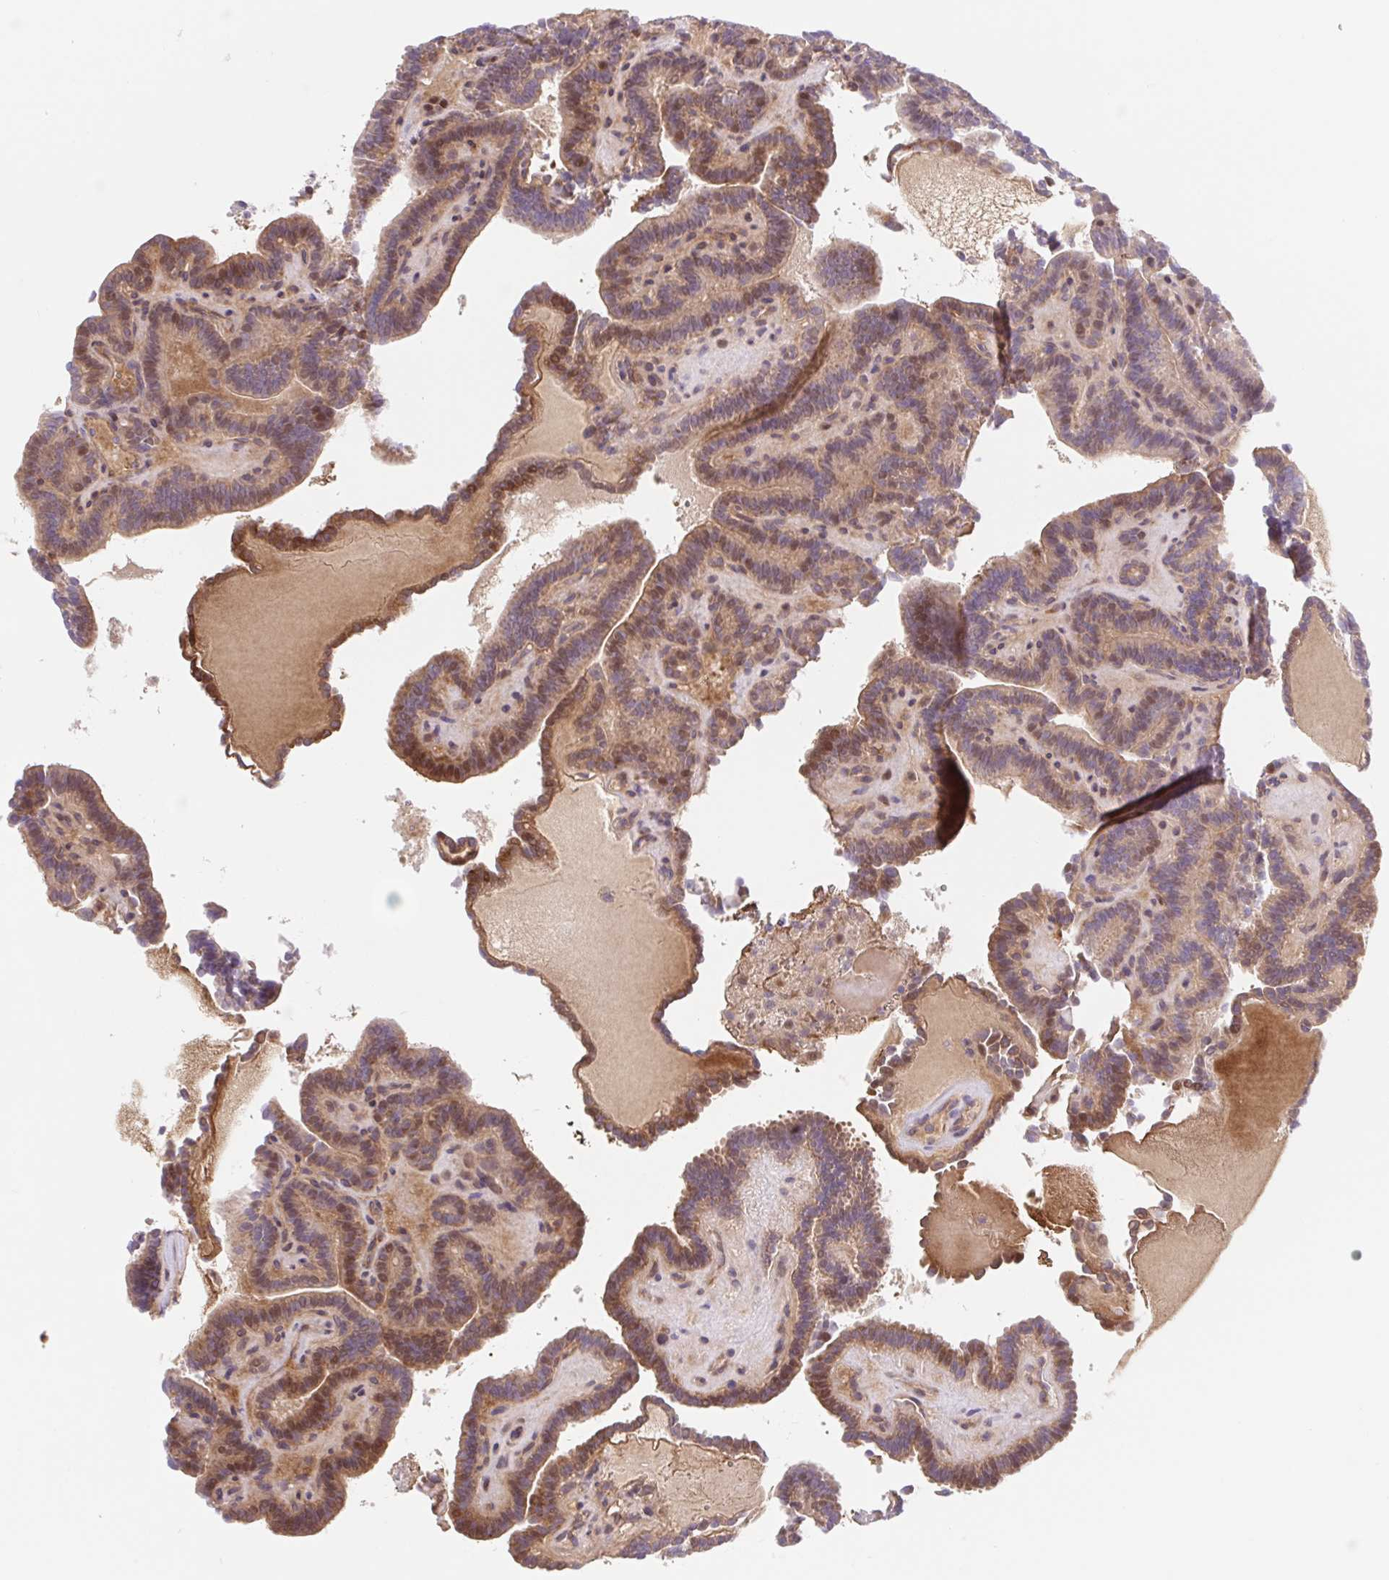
{"staining": {"intensity": "weak", "quantity": ">75%", "location": "cytoplasmic/membranous,nuclear"}, "tissue": "thyroid cancer", "cell_type": "Tumor cells", "image_type": "cancer", "snomed": [{"axis": "morphology", "description": "Papillary adenocarcinoma, NOS"}, {"axis": "topography", "description": "Thyroid gland"}], "caption": "High-magnification brightfield microscopy of thyroid papillary adenocarcinoma stained with DAB (brown) and counterstained with hematoxylin (blue). tumor cells exhibit weak cytoplasmic/membranous and nuclear positivity is seen in about>75% of cells. (Stains: DAB in brown, nuclei in blue, Microscopy: brightfield microscopy at high magnification).", "gene": "TPRG1", "patient": {"sex": "female", "age": 21}}